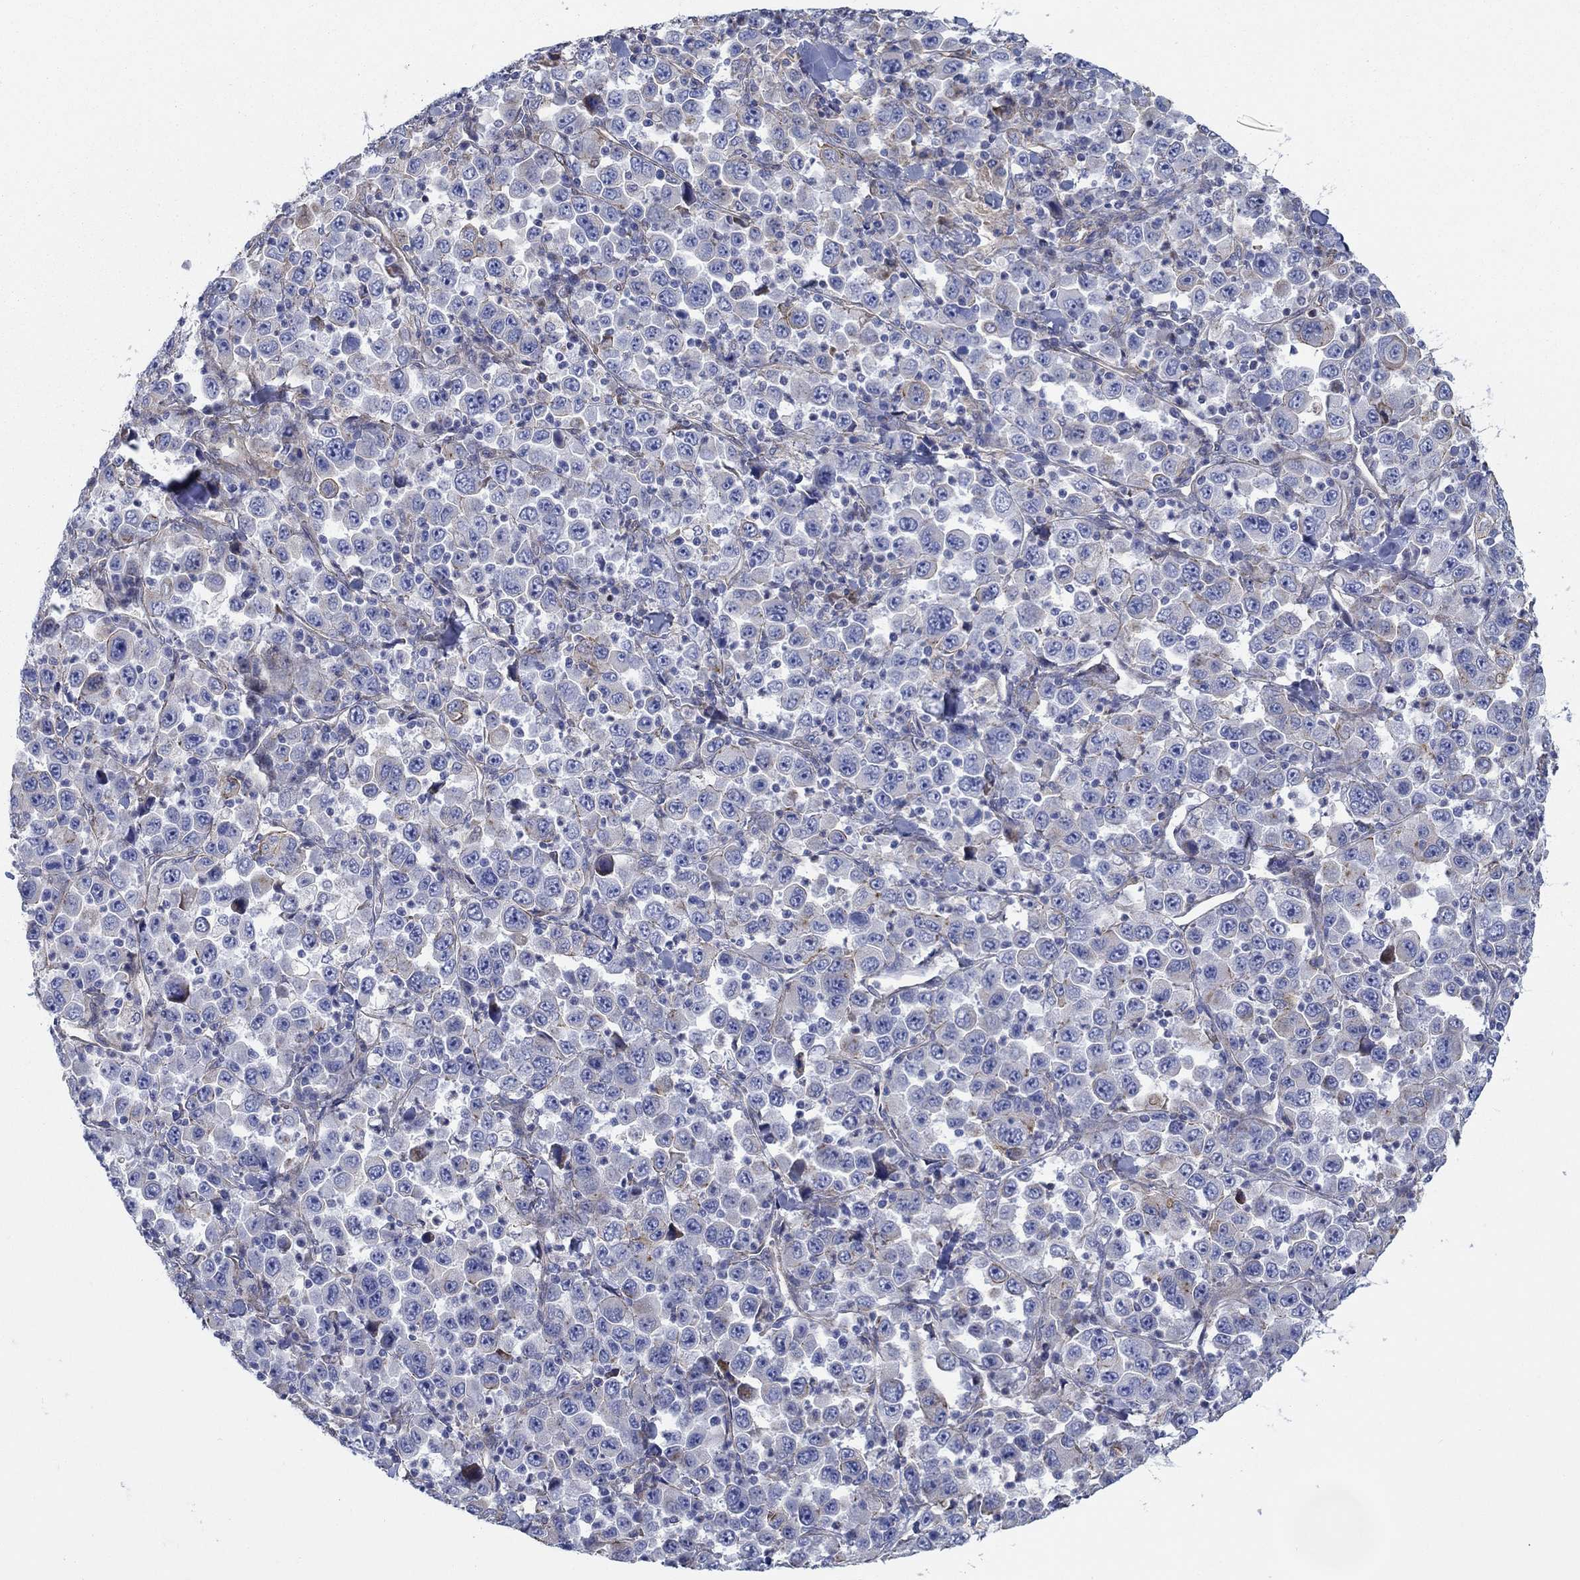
{"staining": {"intensity": "negative", "quantity": "none", "location": "none"}, "tissue": "stomach cancer", "cell_type": "Tumor cells", "image_type": "cancer", "snomed": [{"axis": "morphology", "description": "Normal tissue, NOS"}, {"axis": "morphology", "description": "Adenocarcinoma, NOS"}, {"axis": "topography", "description": "Stomach, upper"}, {"axis": "topography", "description": "Stomach"}], "caption": "Adenocarcinoma (stomach) stained for a protein using immunohistochemistry shows no expression tumor cells.", "gene": "FMN1", "patient": {"sex": "male", "age": 59}}